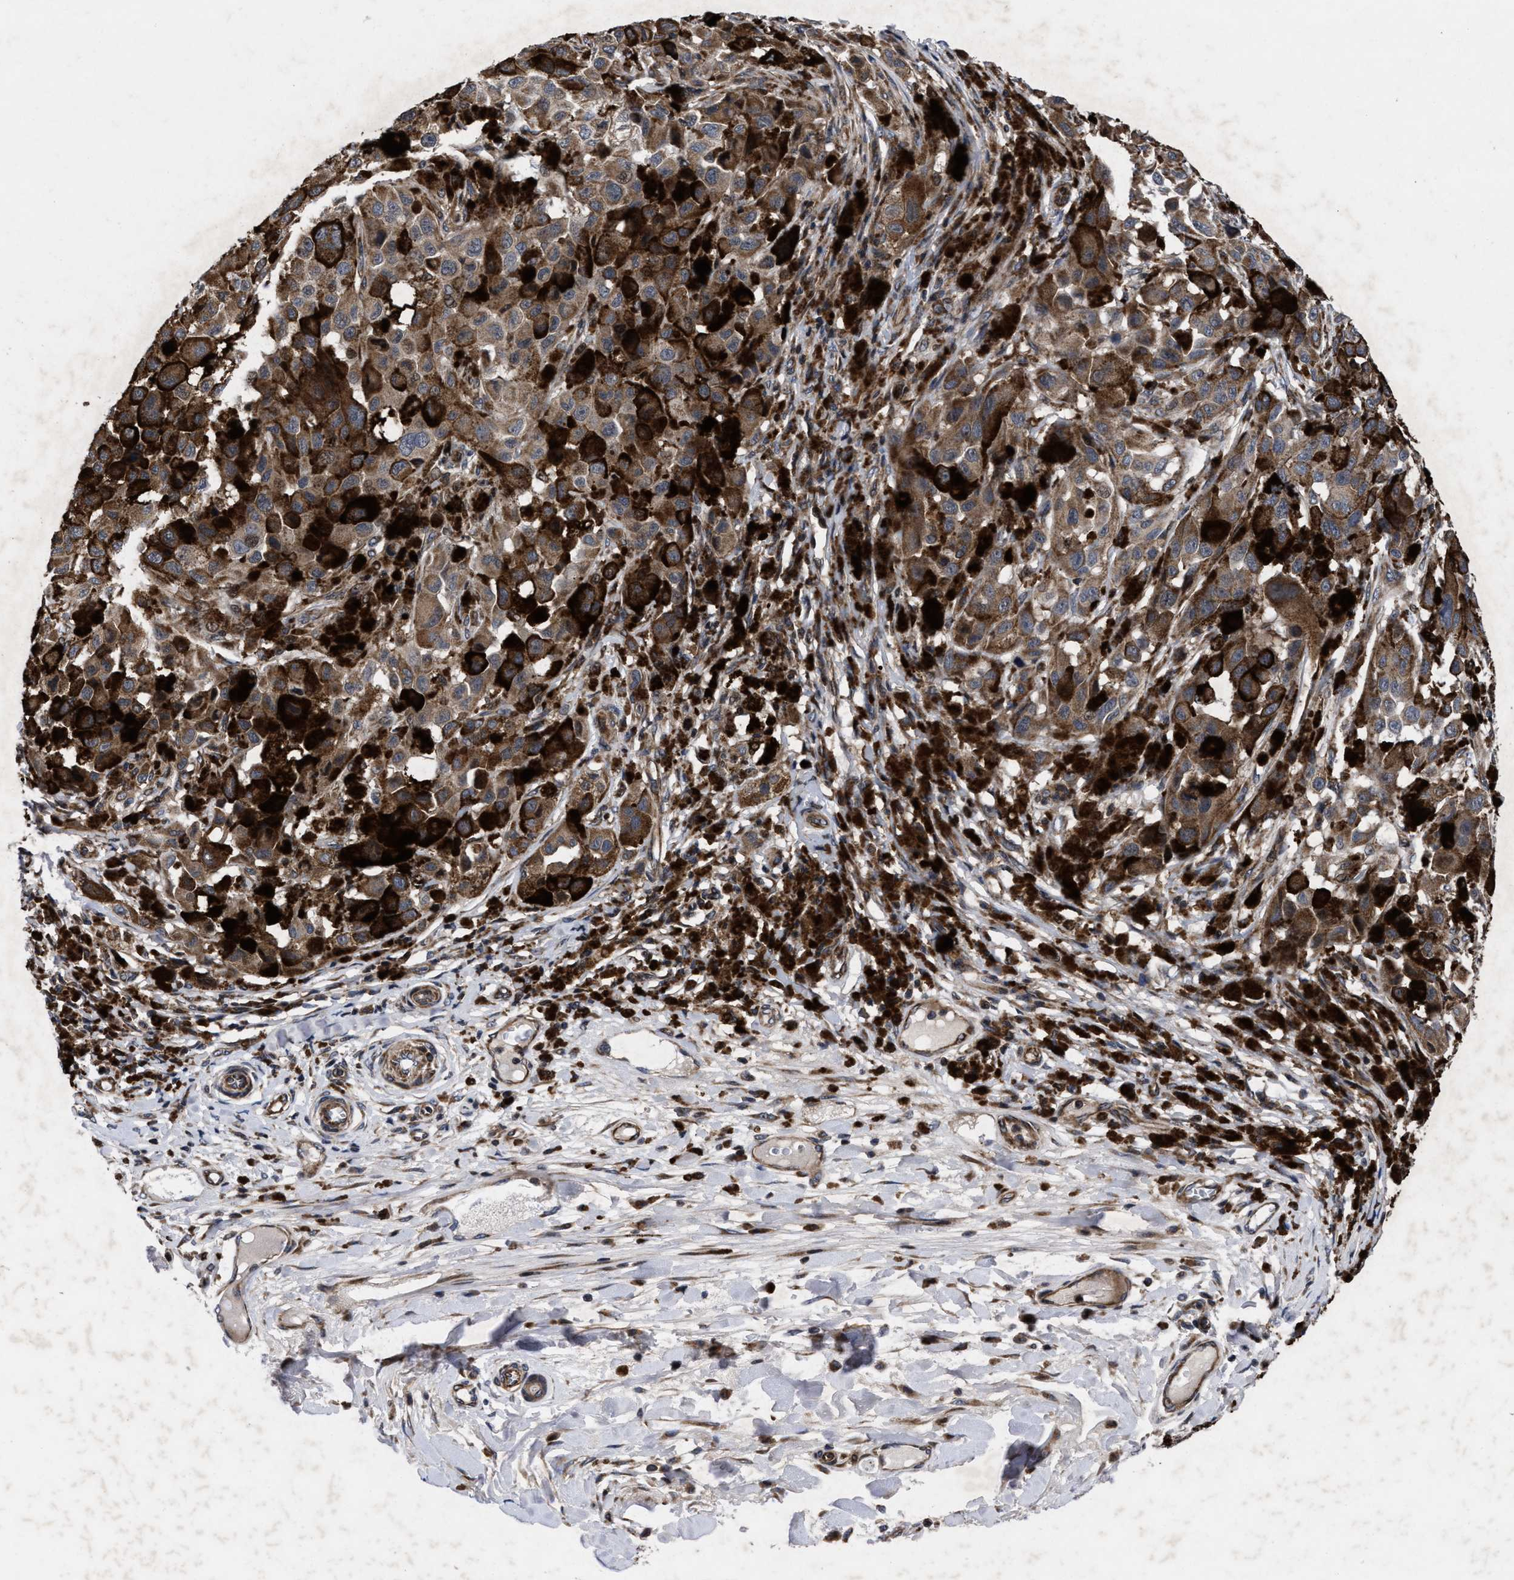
{"staining": {"intensity": "moderate", "quantity": ">75%", "location": "cytoplasmic/membranous"}, "tissue": "melanoma", "cell_type": "Tumor cells", "image_type": "cancer", "snomed": [{"axis": "morphology", "description": "Malignant melanoma, NOS"}, {"axis": "topography", "description": "Skin"}], "caption": "Immunohistochemistry (IHC) micrograph of melanoma stained for a protein (brown), which demonstrates medium levels of moderate cytoplasmic/membranous positivity in approximately >75% of tumor cells.", "gene": "MRPL50", "patient": {"sex": "male", "age": 96}}